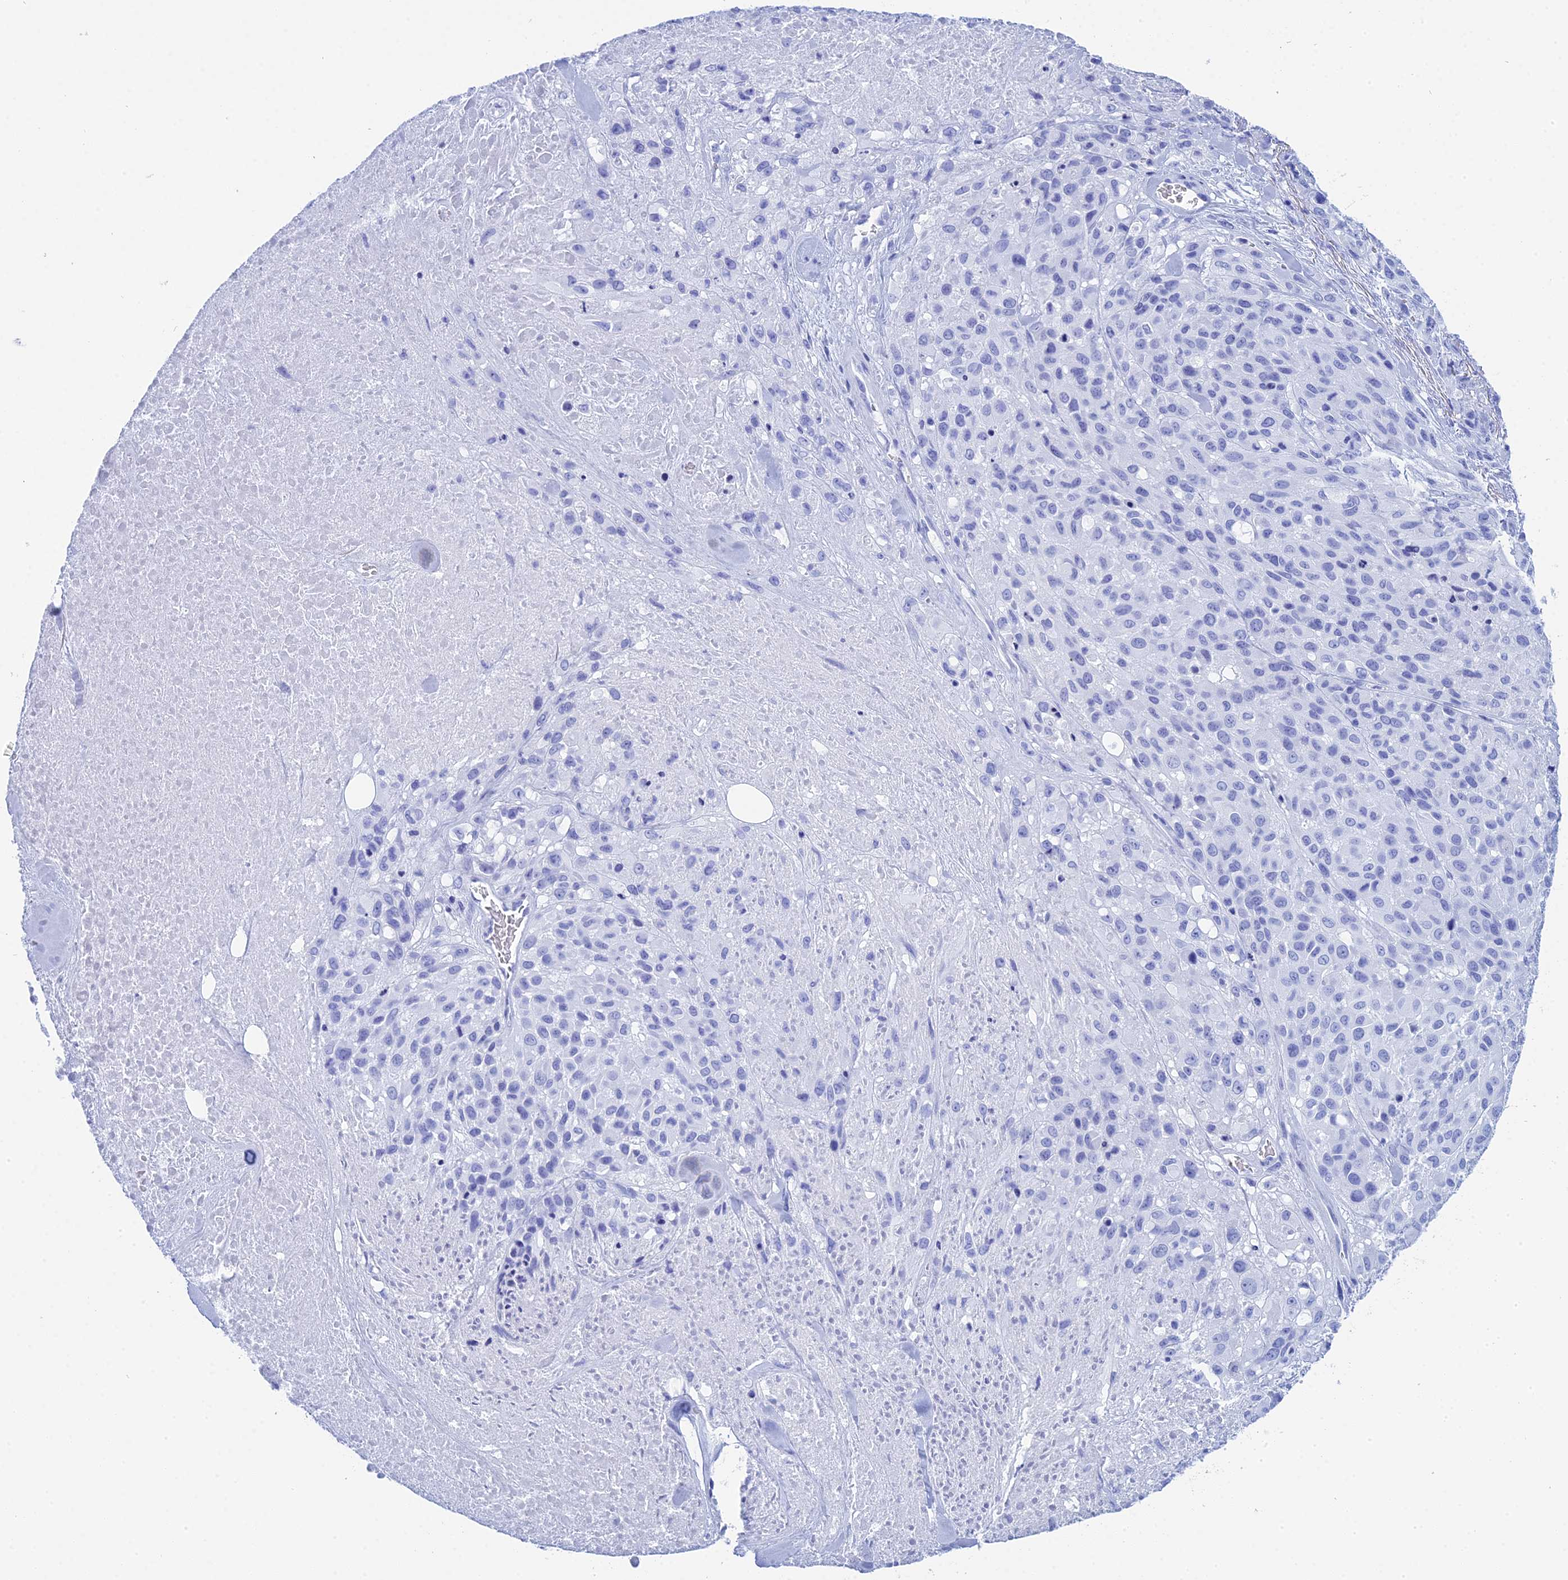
{"staining": {"intensity": "negative", "quantity": "none", "location": "none"}, "tissue": "melanoma", "cell_type": "Tumor cells", "image_type": "cancer", "snomed": [{"axis": "morphology", "description": "Malignant melanoma, Metastatic site"}, {"axis": "topography", "description": "Skin"}], "caption": "This is an immunohistochemistry image of melanoma. There is no positivity in tumor cells.", "gene": "TEX101", "patient": {"sex": "female", "age": 81}}